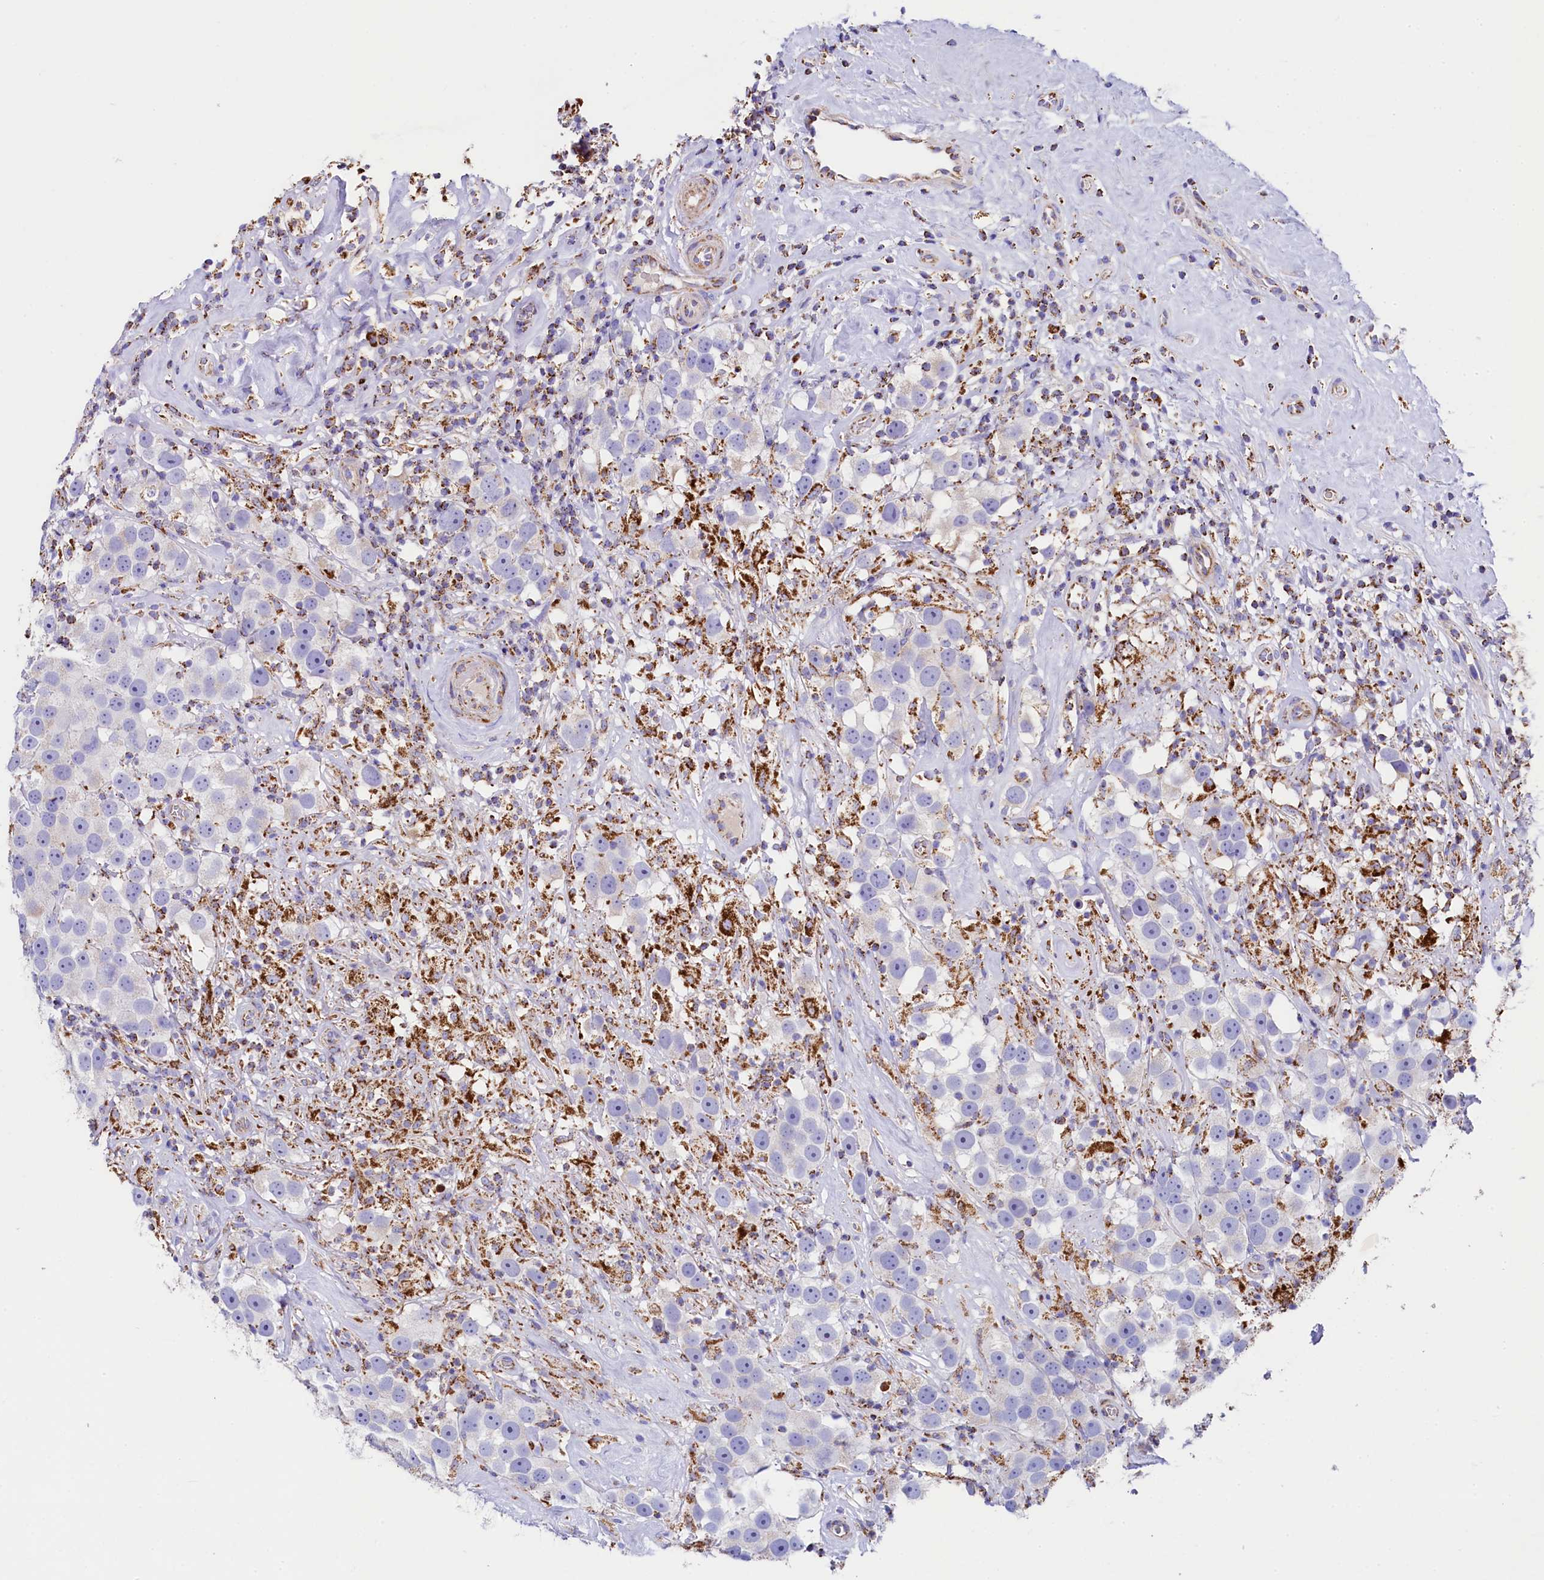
{"staining": {"intensity": "negative", "quantity": "none", "location": "none"}, "tissue": "testis cancer", "cell_type": "Tumor cells", "image_type": "cancer", "snomed": [{"axis": "morphology", "description": "Seminoma, NOS"}, {"axis": "topography", "description": "Testis"}], "caption": "Photomicrograph shows no protein positivity in tumor cells of testis seminoma tissue.", "gene": "CLYBL", "patient": {"sex": "male", "age": 49}}